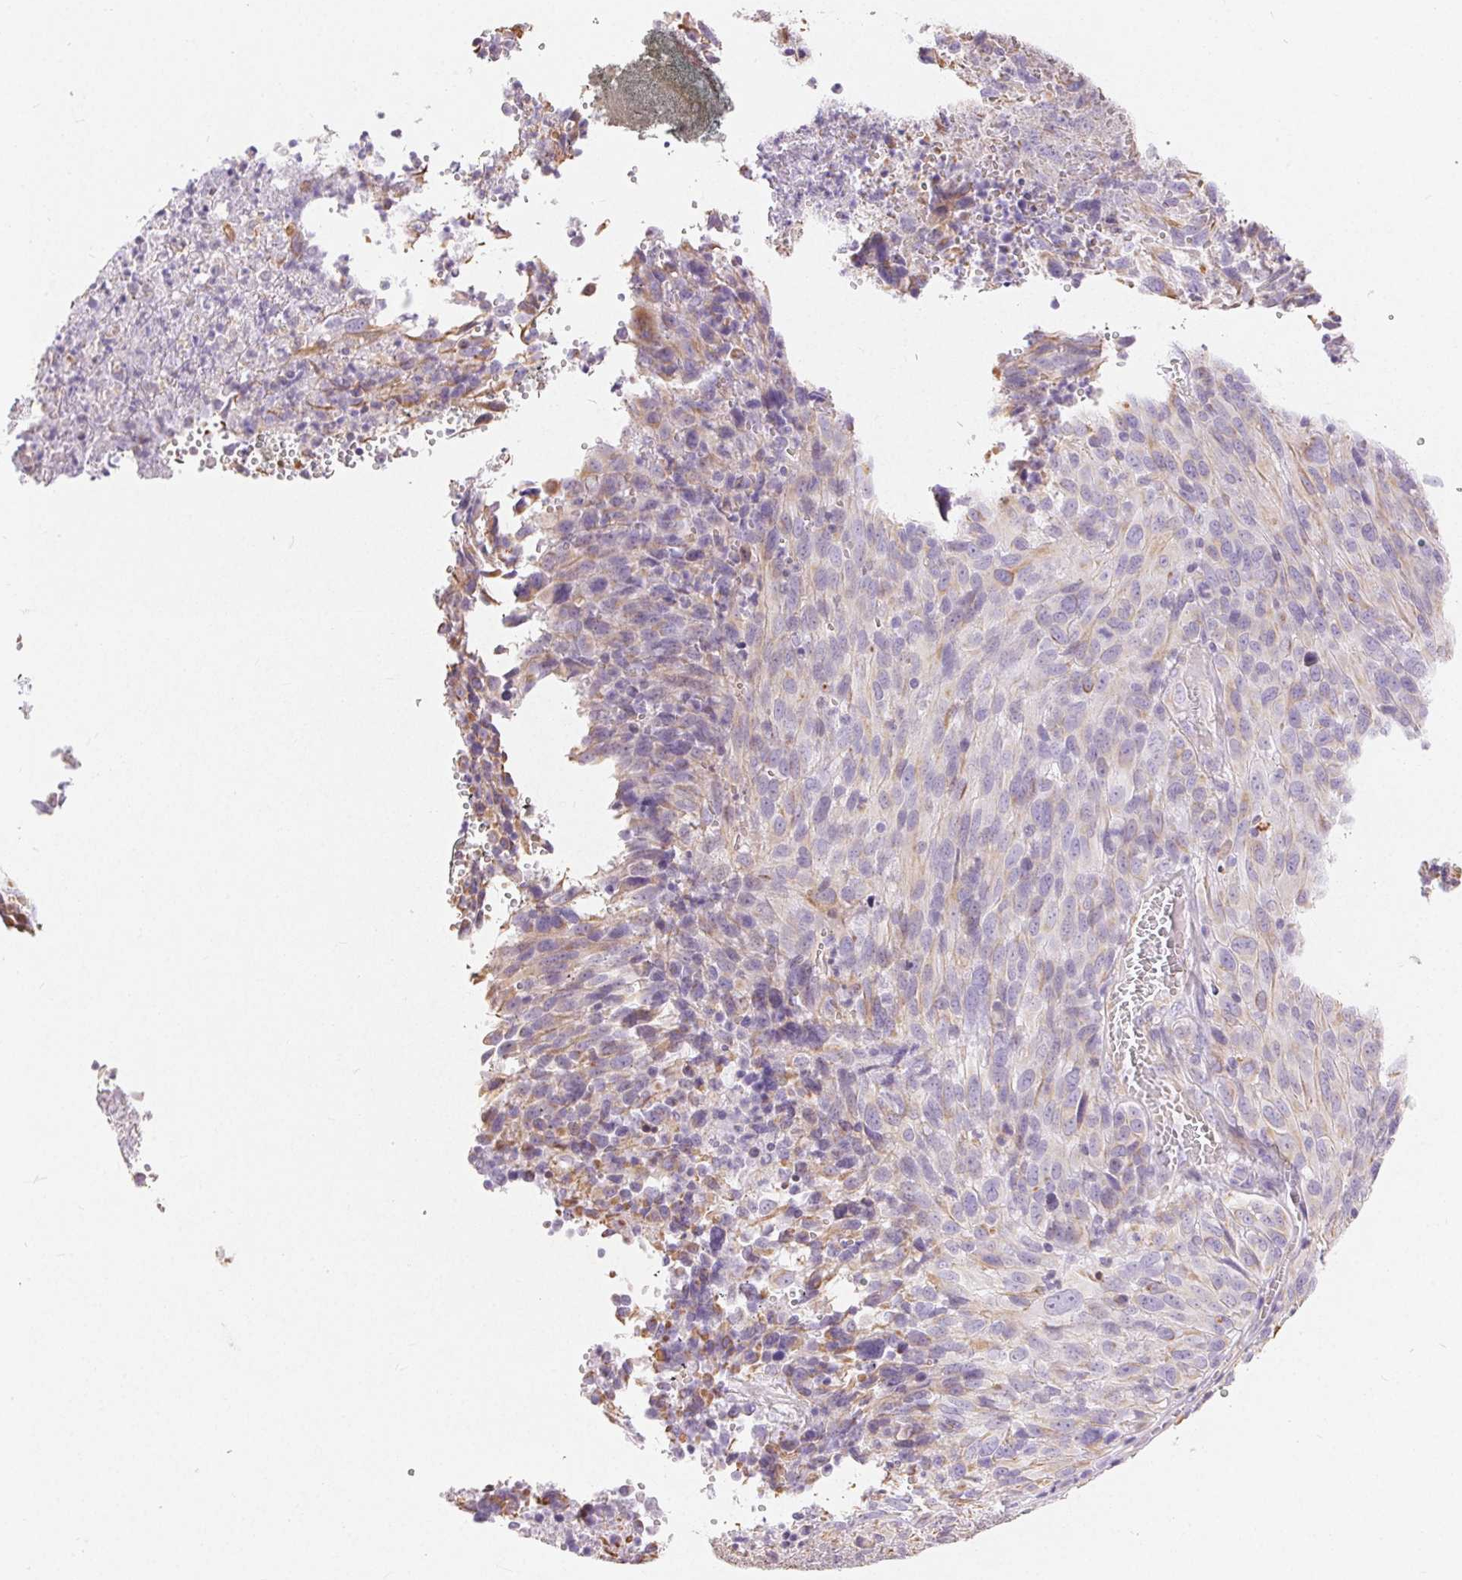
{"staining": {"intensity": "weak", "quantity": "<25%", "location": "cytoplasmic/membranous"}, "tissue": "melanoma", "cell_type": "Tumor cells", "image_type": "cancer", "snomed": [{"axis": "morphology", "description": "Malignant melanoma, NOS"}, {"axis": "topography", "description": "Skin"}], "caption": "The image exhibits no significant expression in tumor cells of malignant melanoma.", "gene": "GFAP", "patient": {"sex": "male", "age": 51}}